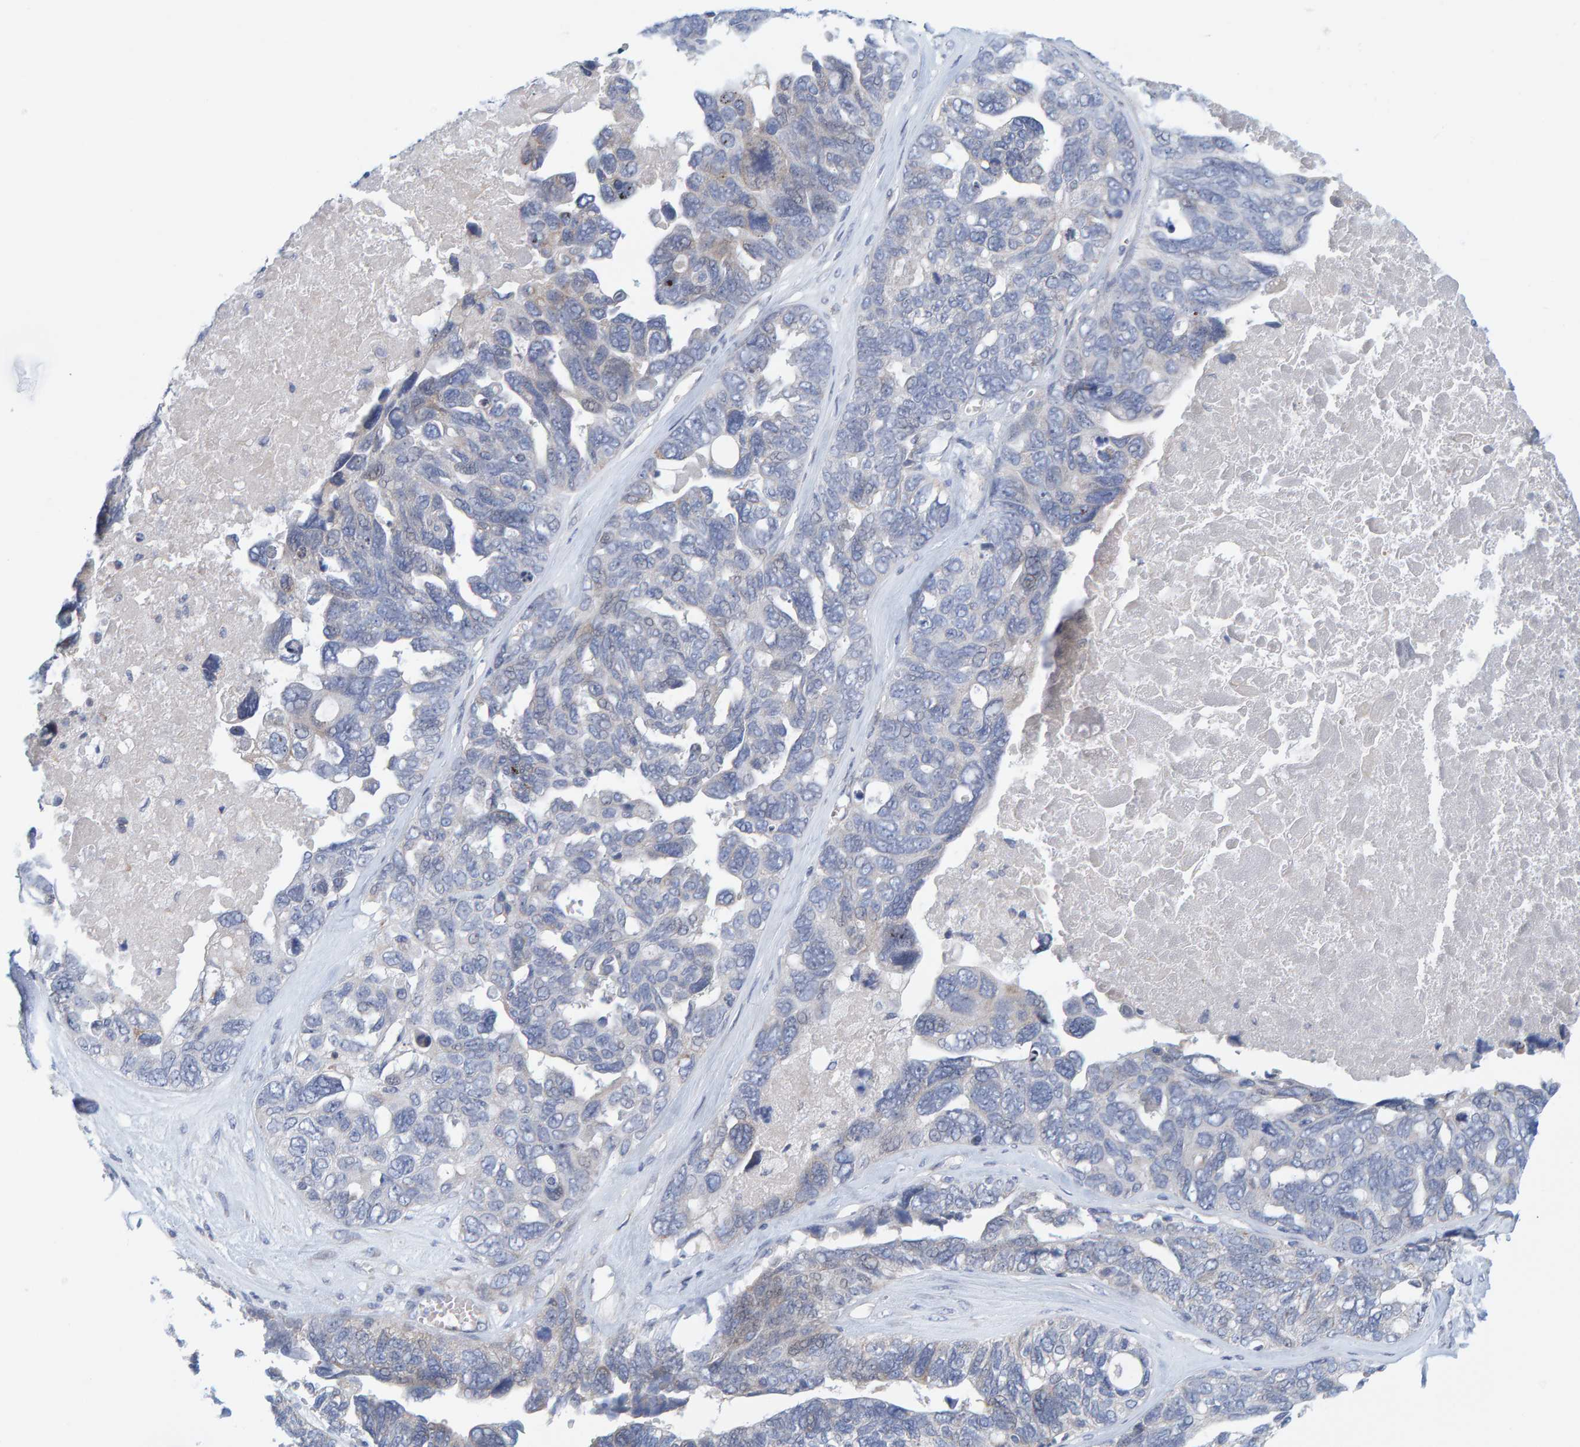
{"staining": {"intensity": "negative", "quantity": "none", "location": "none"}, "tissue": "ovarian cancer", "cell_type": "Tumor cells", "image_type": "cancer", "snomed": [{"axis": "morphology", "description": "Cystadenocarcinoma, serous, NOS"}, {"axis": "topography", "description": "Ovary"}], "caption": "This is an immunohistochemistry photomicrograph of ovarian serous cystadenocarcinoma. There is no staining in tumor cells.", "gene": "ZC3H3", "patient": {"sex": "female", "age": 79}}